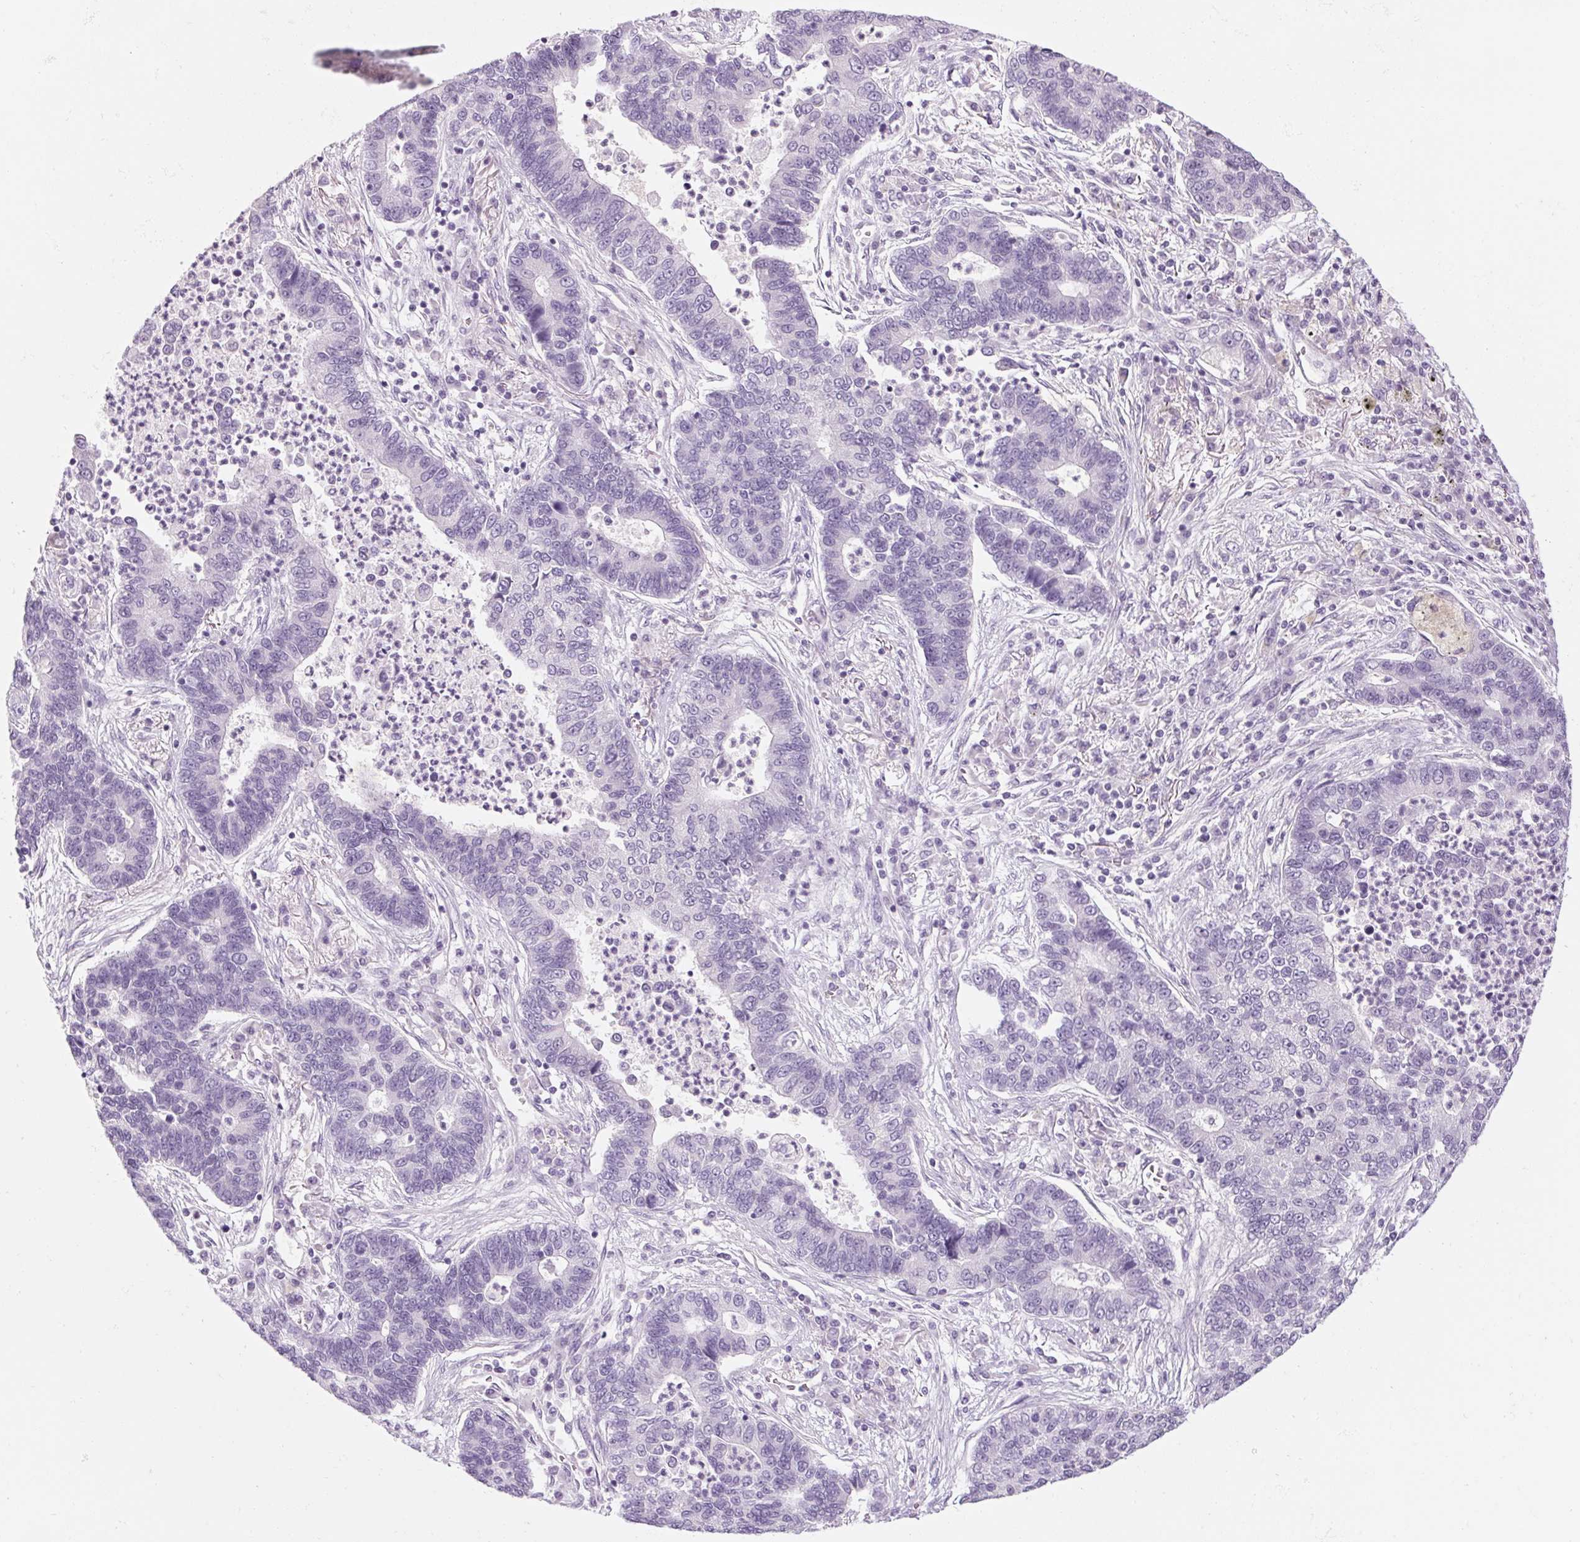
{"staining": {"intensity": "negative", "quantity": "none", "location": "none"}, "tissue": "lung cancer", "cell_type": "Tumor cells", "image_type": "cancer", "snomed": [{"axis": "morphology", "description": "Adenocarcinoma, NOS"}, {"axis": "topography", "description": "Lung"}], "caption": "The image reveals no significant positivity in tumor cells of lung adenocarcinoma.", "gene": "RPTN", "patient": {"sex": "female", "age": 57}}